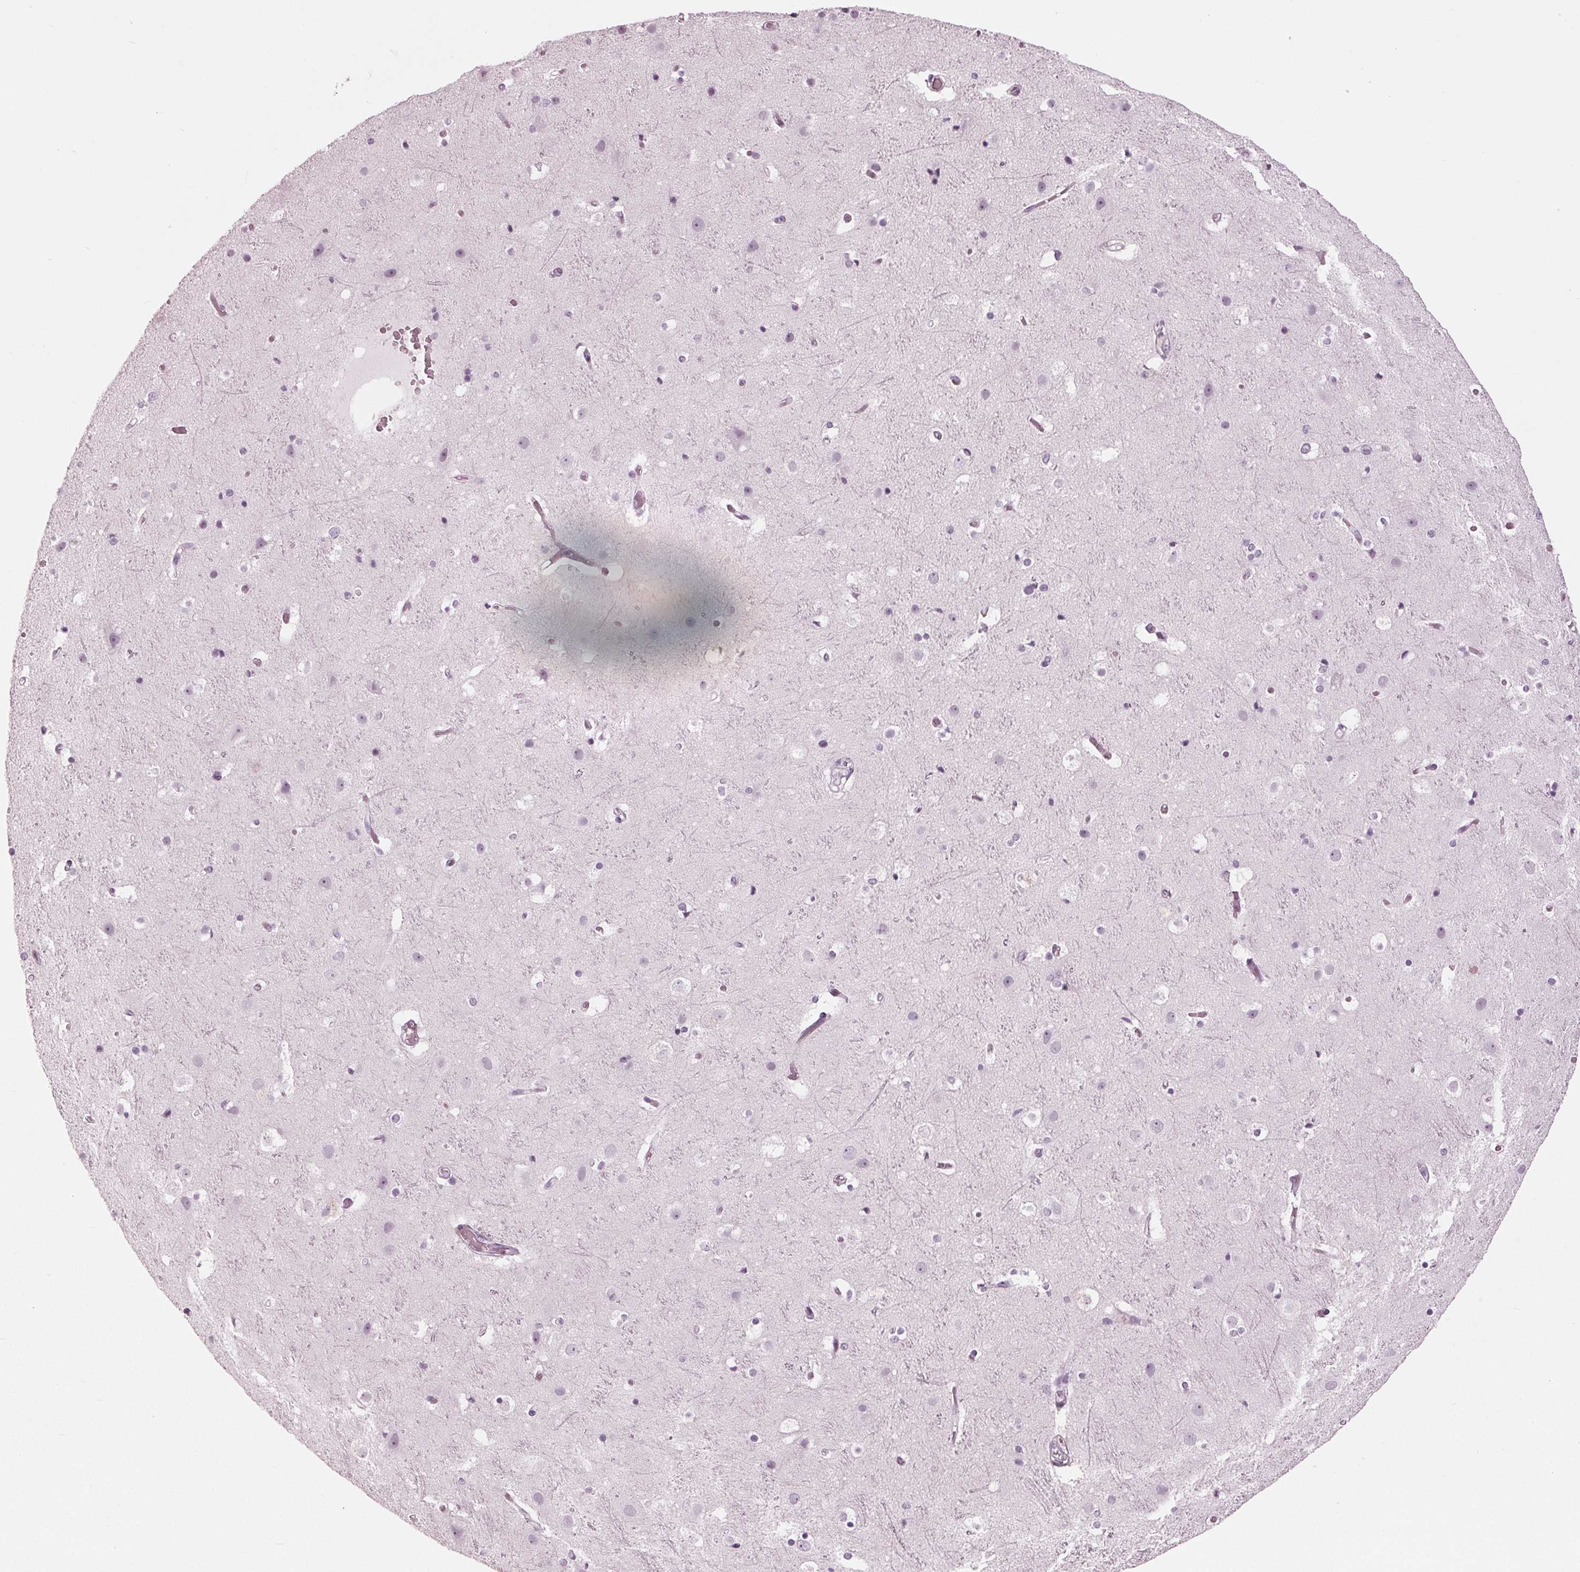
{"staining": {"intensity": "weak", "quantity": "<25%", "location": "cytoplasmic/membranous"}, "tissue": "cerebral cortex", "cell_type": "Endothelial cells", "image_type": "normal", "snomed": [{"axis": "morphology", "description": "Normal tissue, NOS"}, {"axis": "topography", "description": "Cerebral cortex"}], "caption": "Endothelial cells show no significant expression in normal cerebral cortex. (Immunohistochemistry, brightfield microscopy, high magnification).", "gene": "KRT28", "patient": {"sex": "female", "age": 52}}